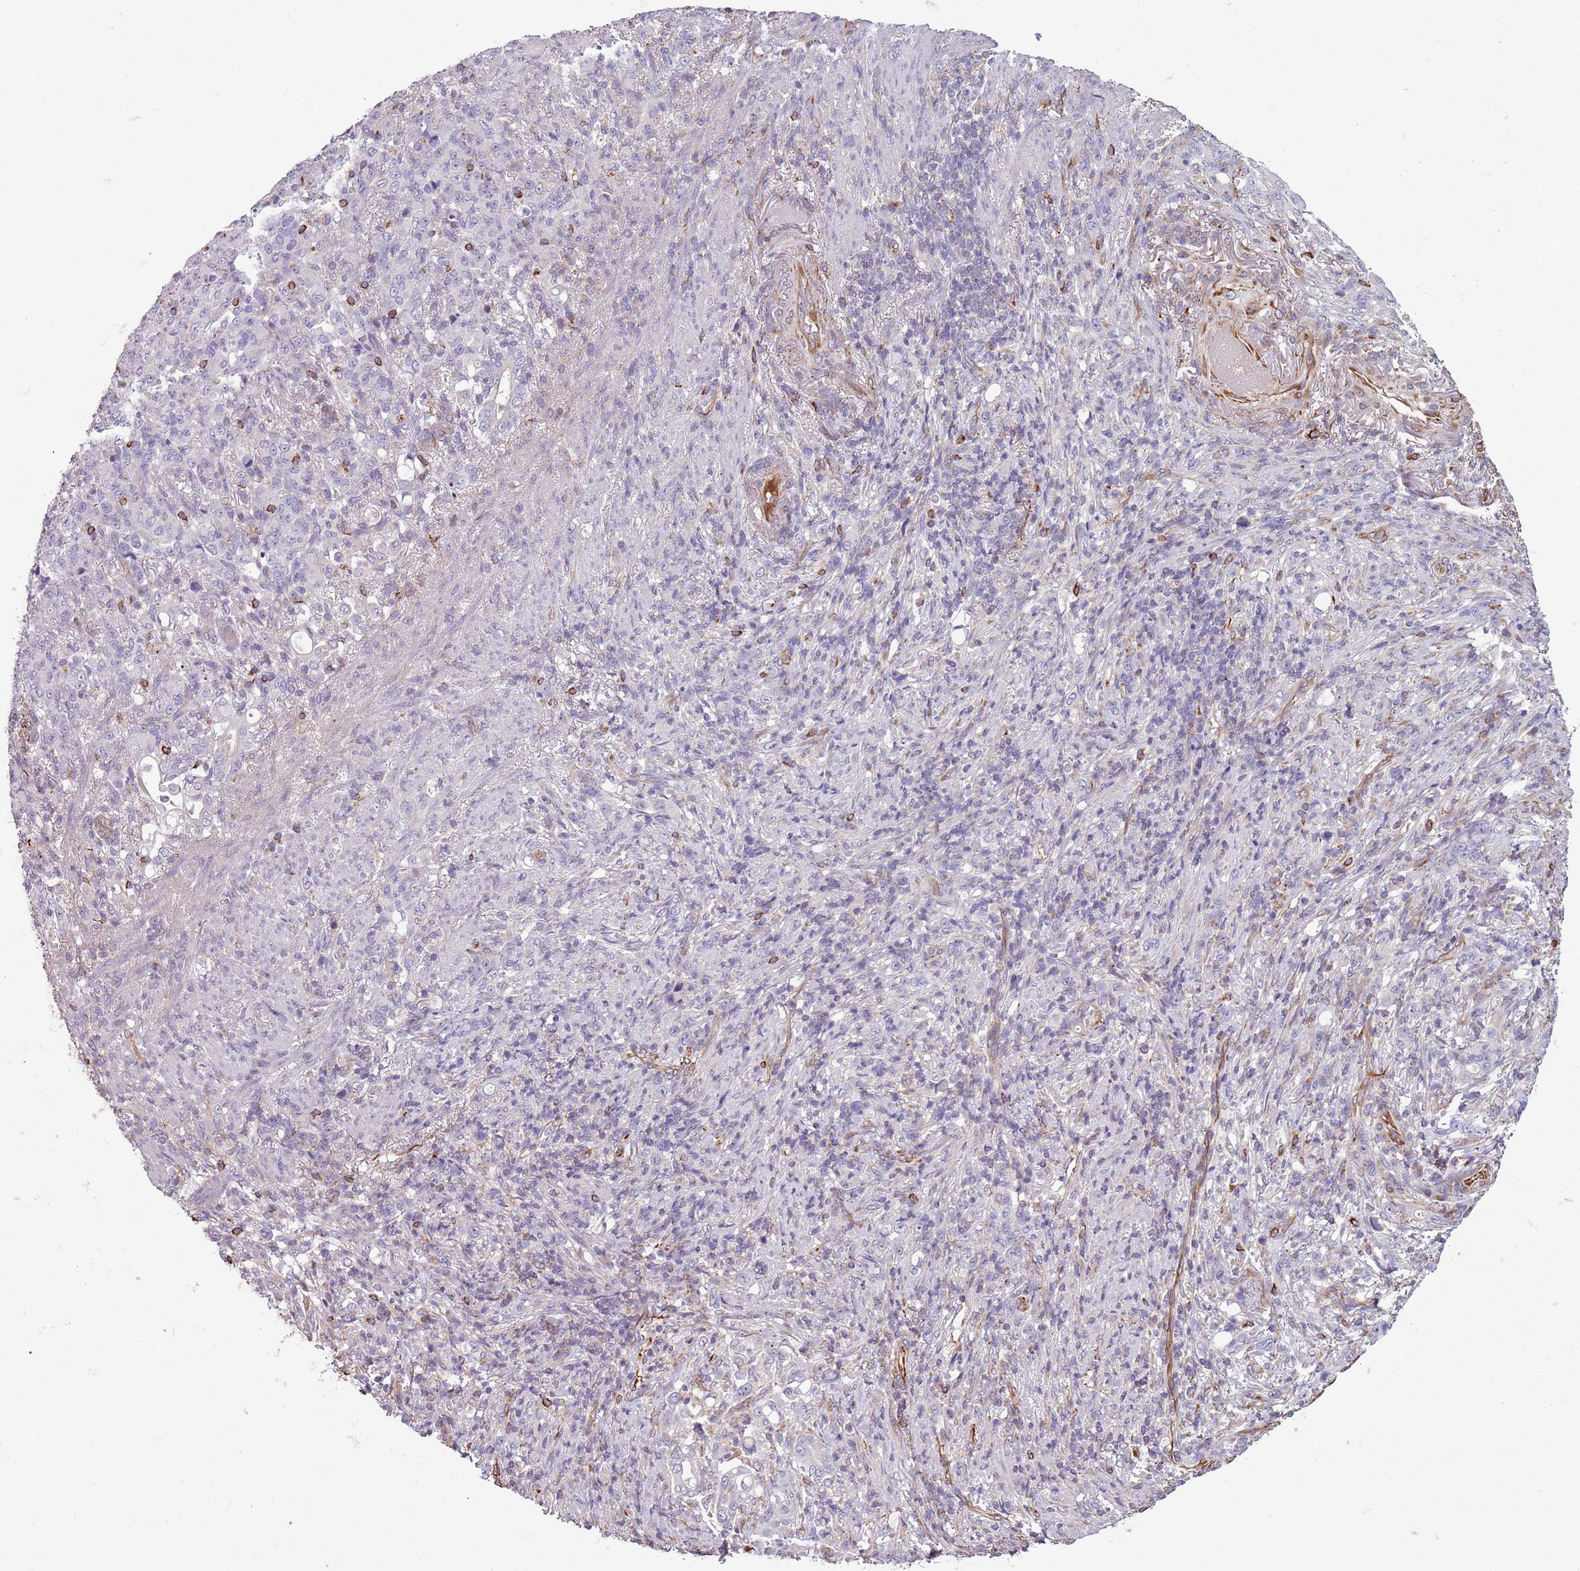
{"staining": {"intensity": "negative", "quantity": "none", "location": "none"}, "tissue": "stomach cancer", "cell_type": "Tumor cells", "image_type": "cancer", "snomed": [{"axis": "morphology", "description": "Normal tissue, NOS"}, {"axis": "morphology", "description": "Adenocarcinoma, NOS"}, {"axis": "topography", "description": "Stomach"}], "caption": "A photomicrograph of human stomach cancer (adenocarcinoma) is negative for staining in tumor cells.", "gene": "TAS2R38", "patient": {"sex": "female", "age": 79}}